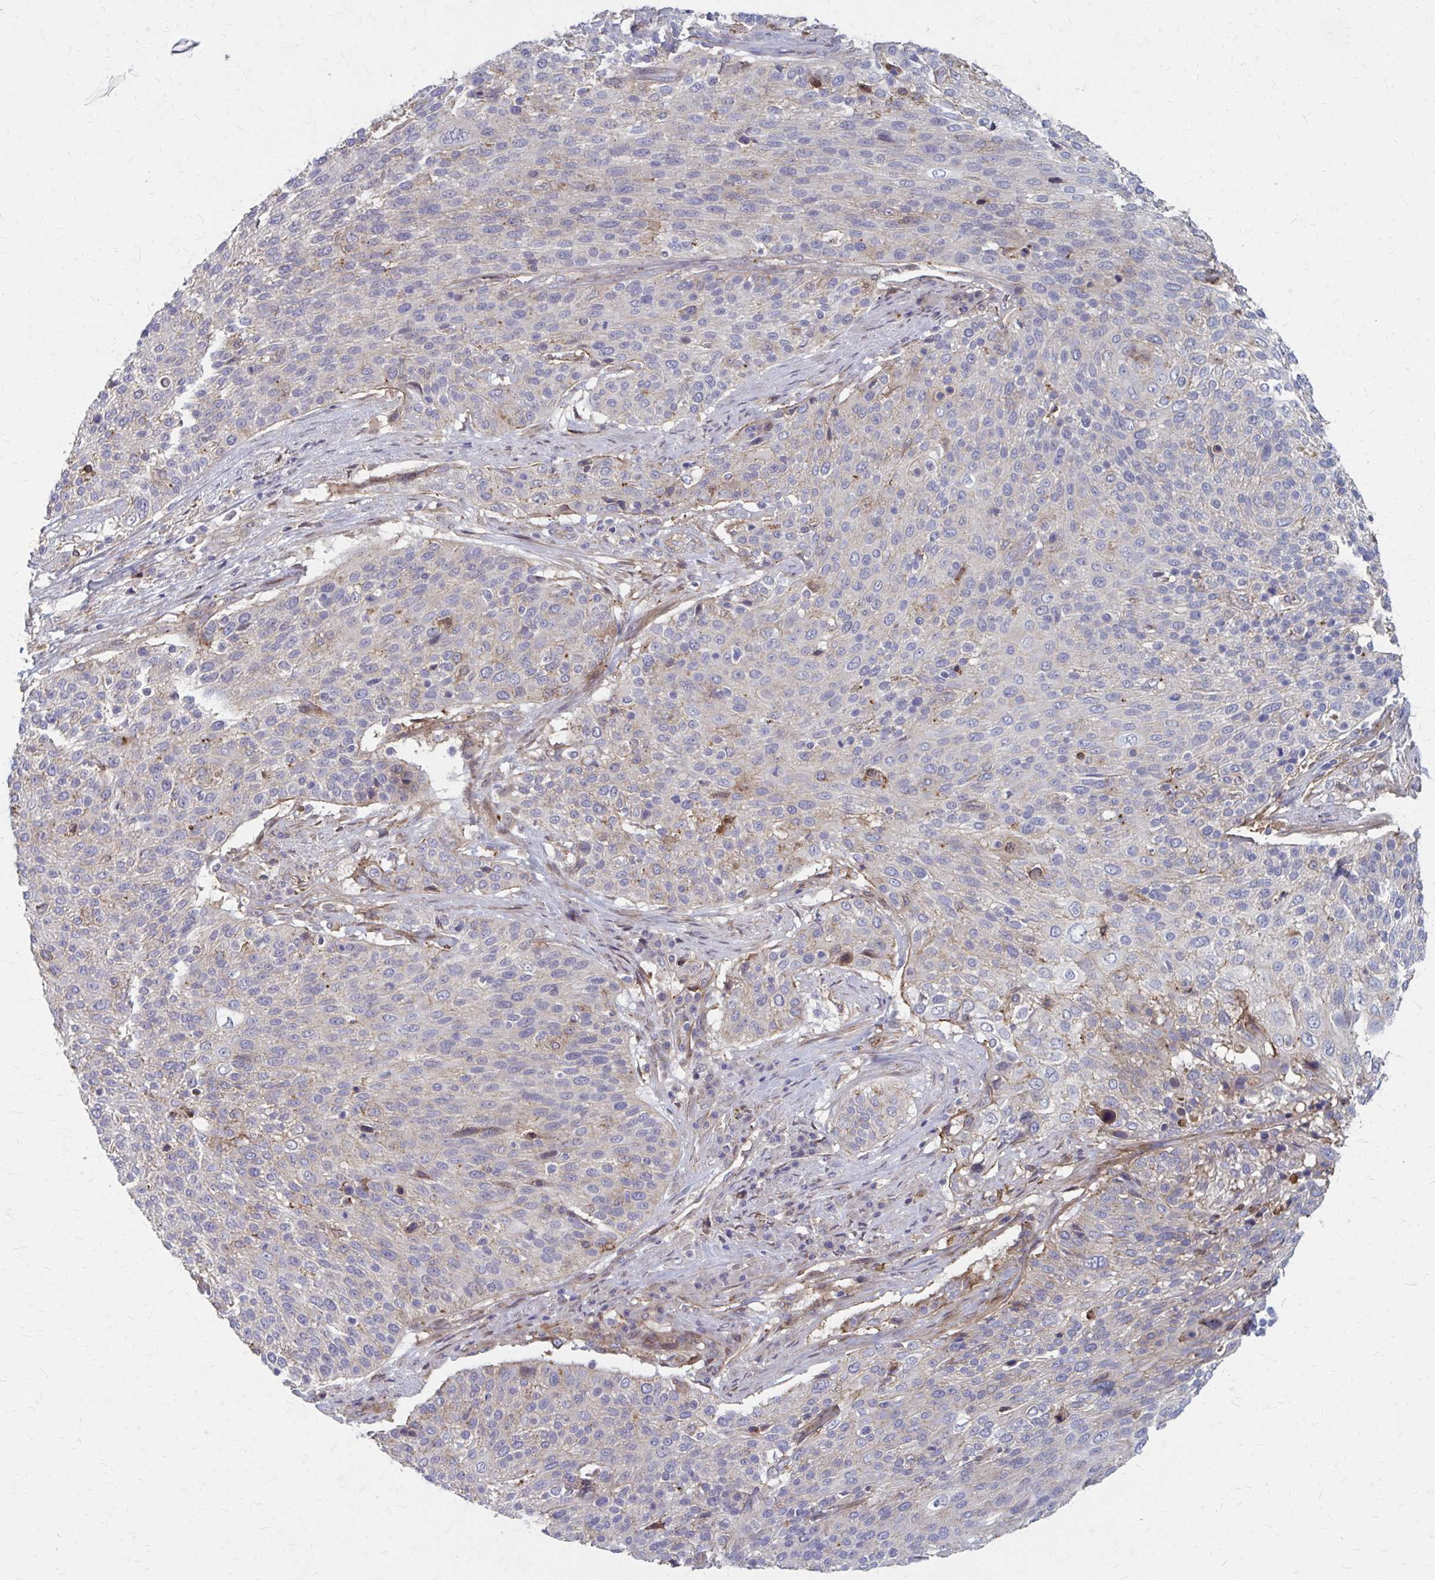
{"staining": {"intensity": "weak", "quantity": "<25%", "location": "cytoplasmic/membranous"}, "tissue": "cervical cancer", "cell_type": "Tumor cells", "image_type": "cancer", "snomed": [{"axis": "morphology", "description": "Squamous cell carcinoma, NOS"}, {"axis": "topography", "description": "Cervix"}], "caption": "IHC of human squamous cell carcinoma (cervical) displays no expression in tumor cells.", "gene": "MMP14", "patient": {"sex": "female", "age": 31}}